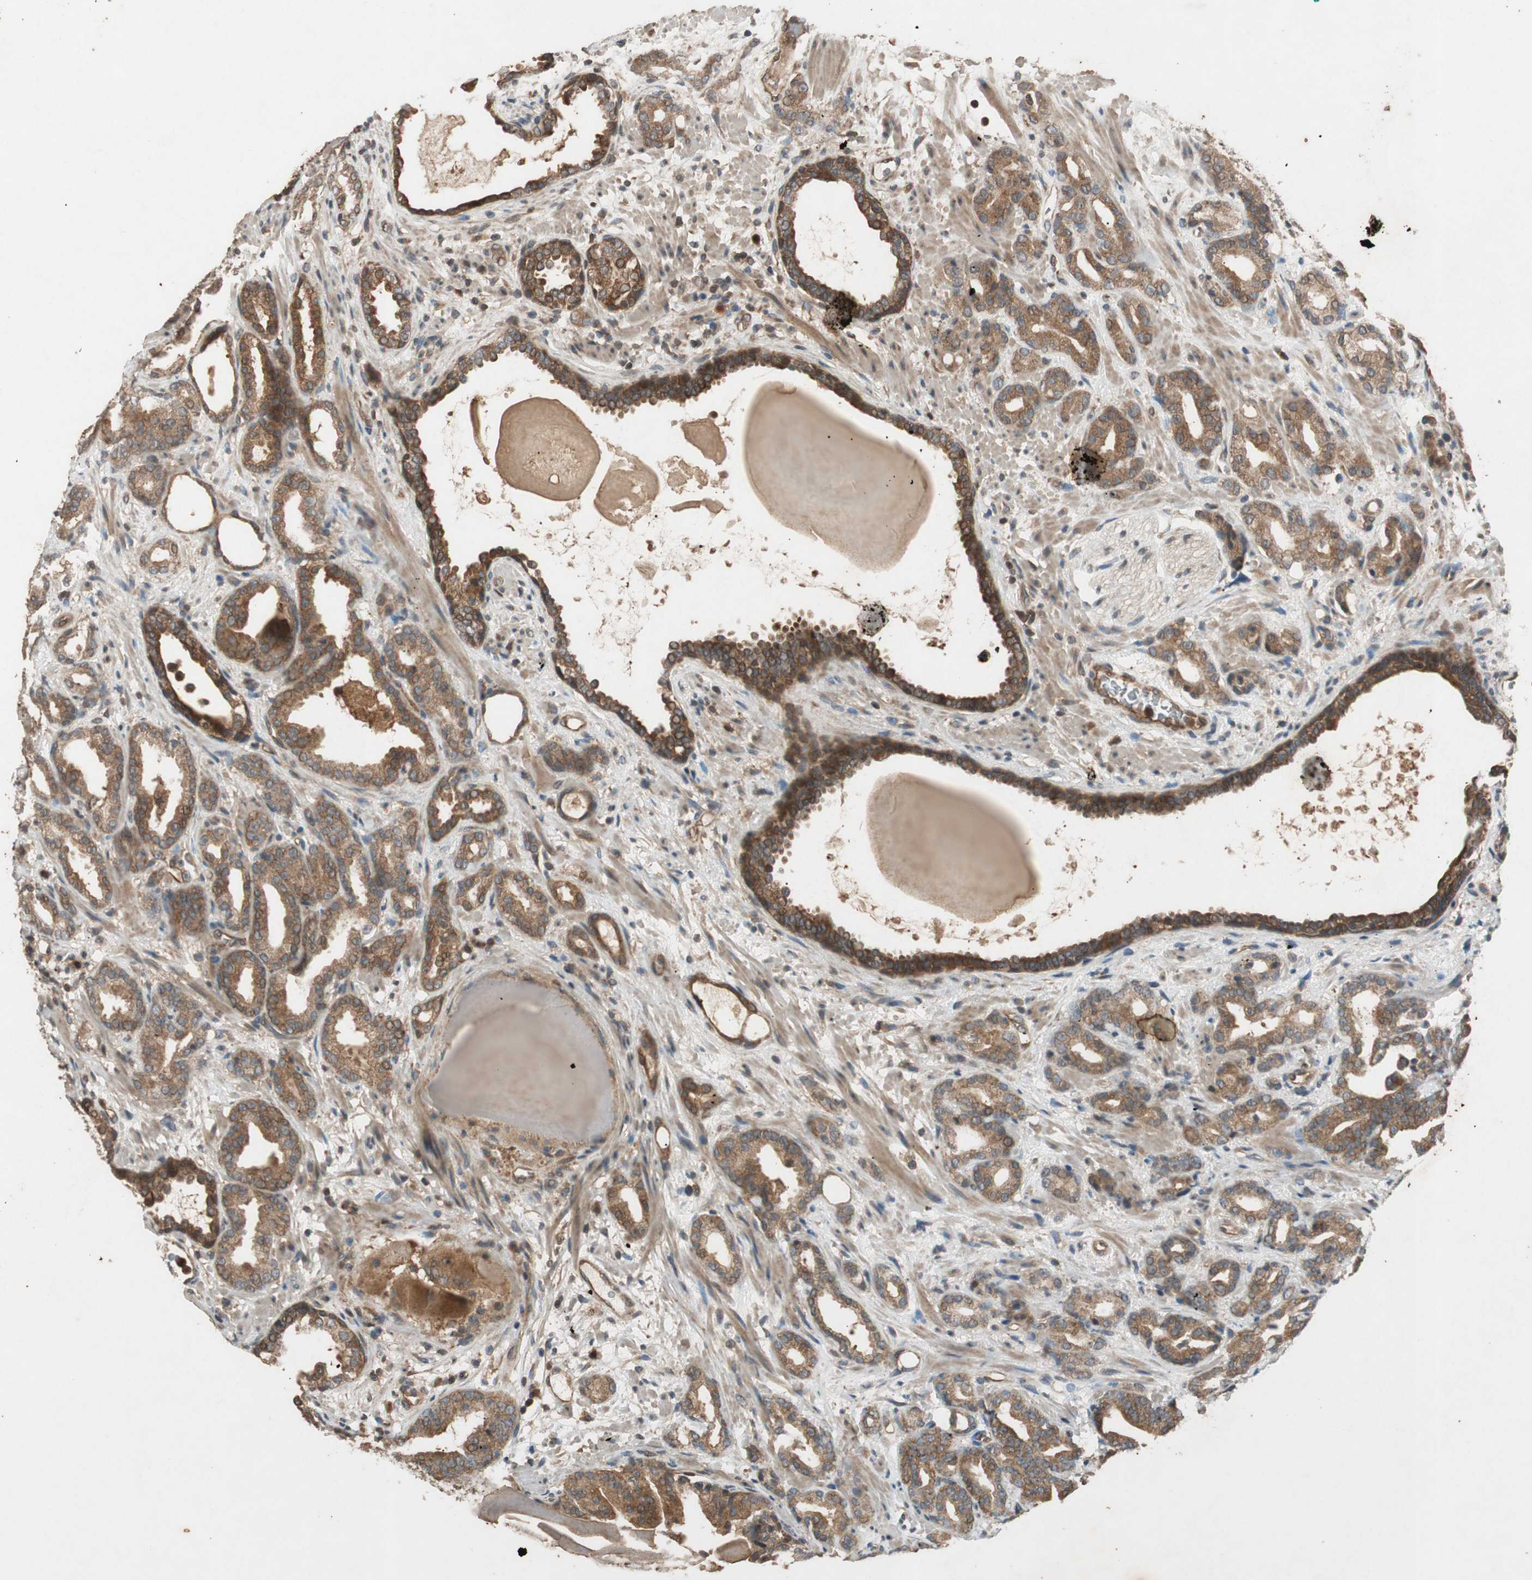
{"staining": {"intensity": "moderate", "quantity": ">75%", "location": "cytoplasmic/membranous"}, "tissue": "prostate cancer", "cell_type": "Tumor cells", "image_type": "cancer", "snomed": [{"axis": "morphology", "description": "Adenocarcinoma, Low grade"}, {"axis": "topography", "description": "Prostate"}], "caption": "Immunohistochemistry (IHC) of prostate cancer demonstrates medium levels of moderate cytoplasmic/membranous positivity in about >75% of tumor cells.", "gene": "EPHA8", "patient": {"sex": "male", "age": 63}}